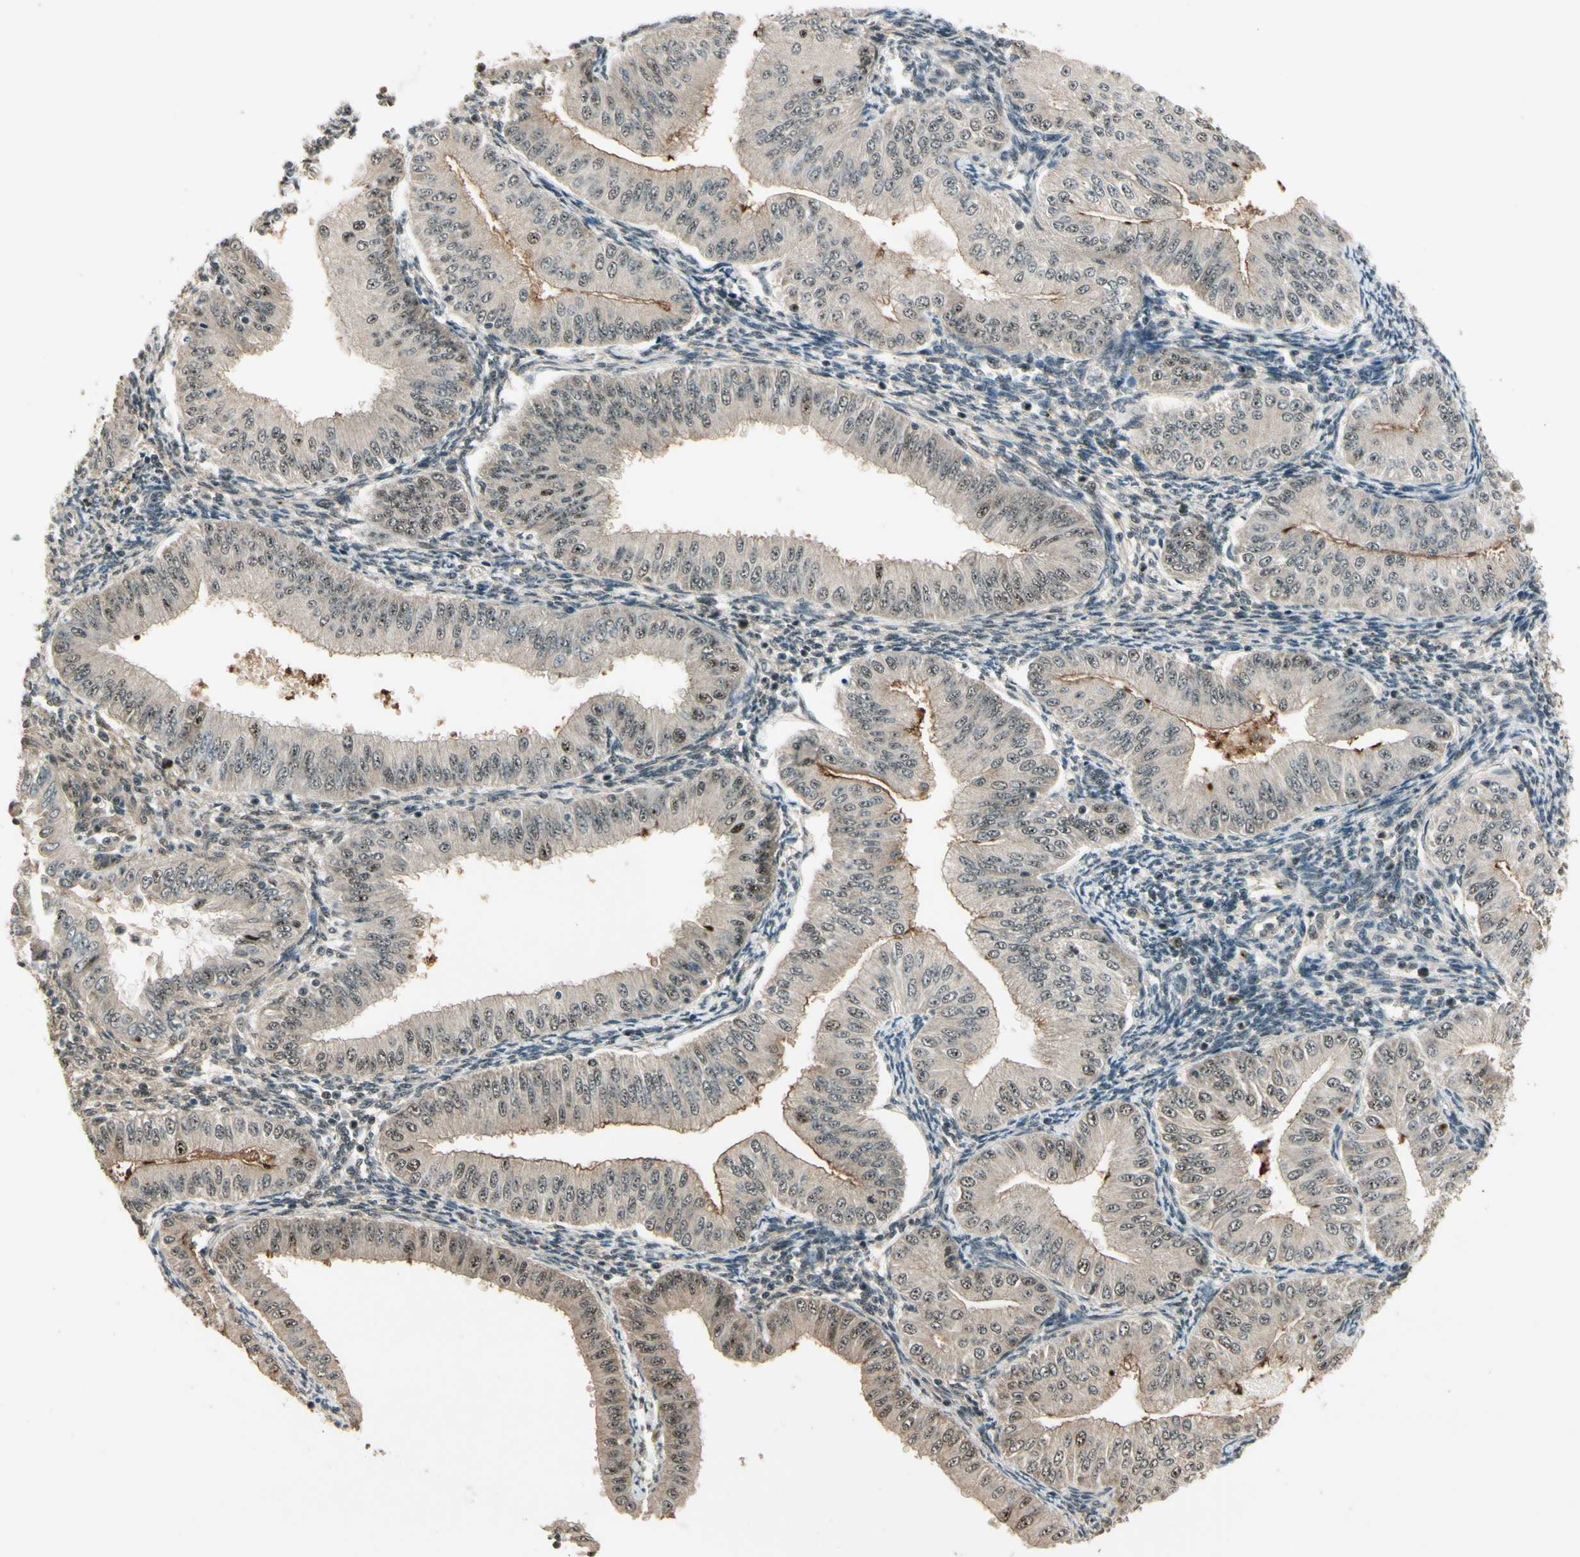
{"staining": {"intensity": "weak", "quantity": ">75%", "location": "cytoplasmic/membranous"}, "tissue": "endometrial cancer", "cell_type": "Tumor cells", "image_type": "cancer", "snomed": [{"axis": "morphology", "description": "Normal tissue, NOS"}, {"axis": "morphology", "description": "Adenocarcinoma, NOS"}, {"axis": "topography", "description": "Endometrium"}], "caption": "A brown stain shows weak cytoplasmic/membranous staining of a protein in adenocarcinoma (endometrial) tumor cells.", "gene": "MCPH1", "patient": {"sex": "female", "age": 53}}